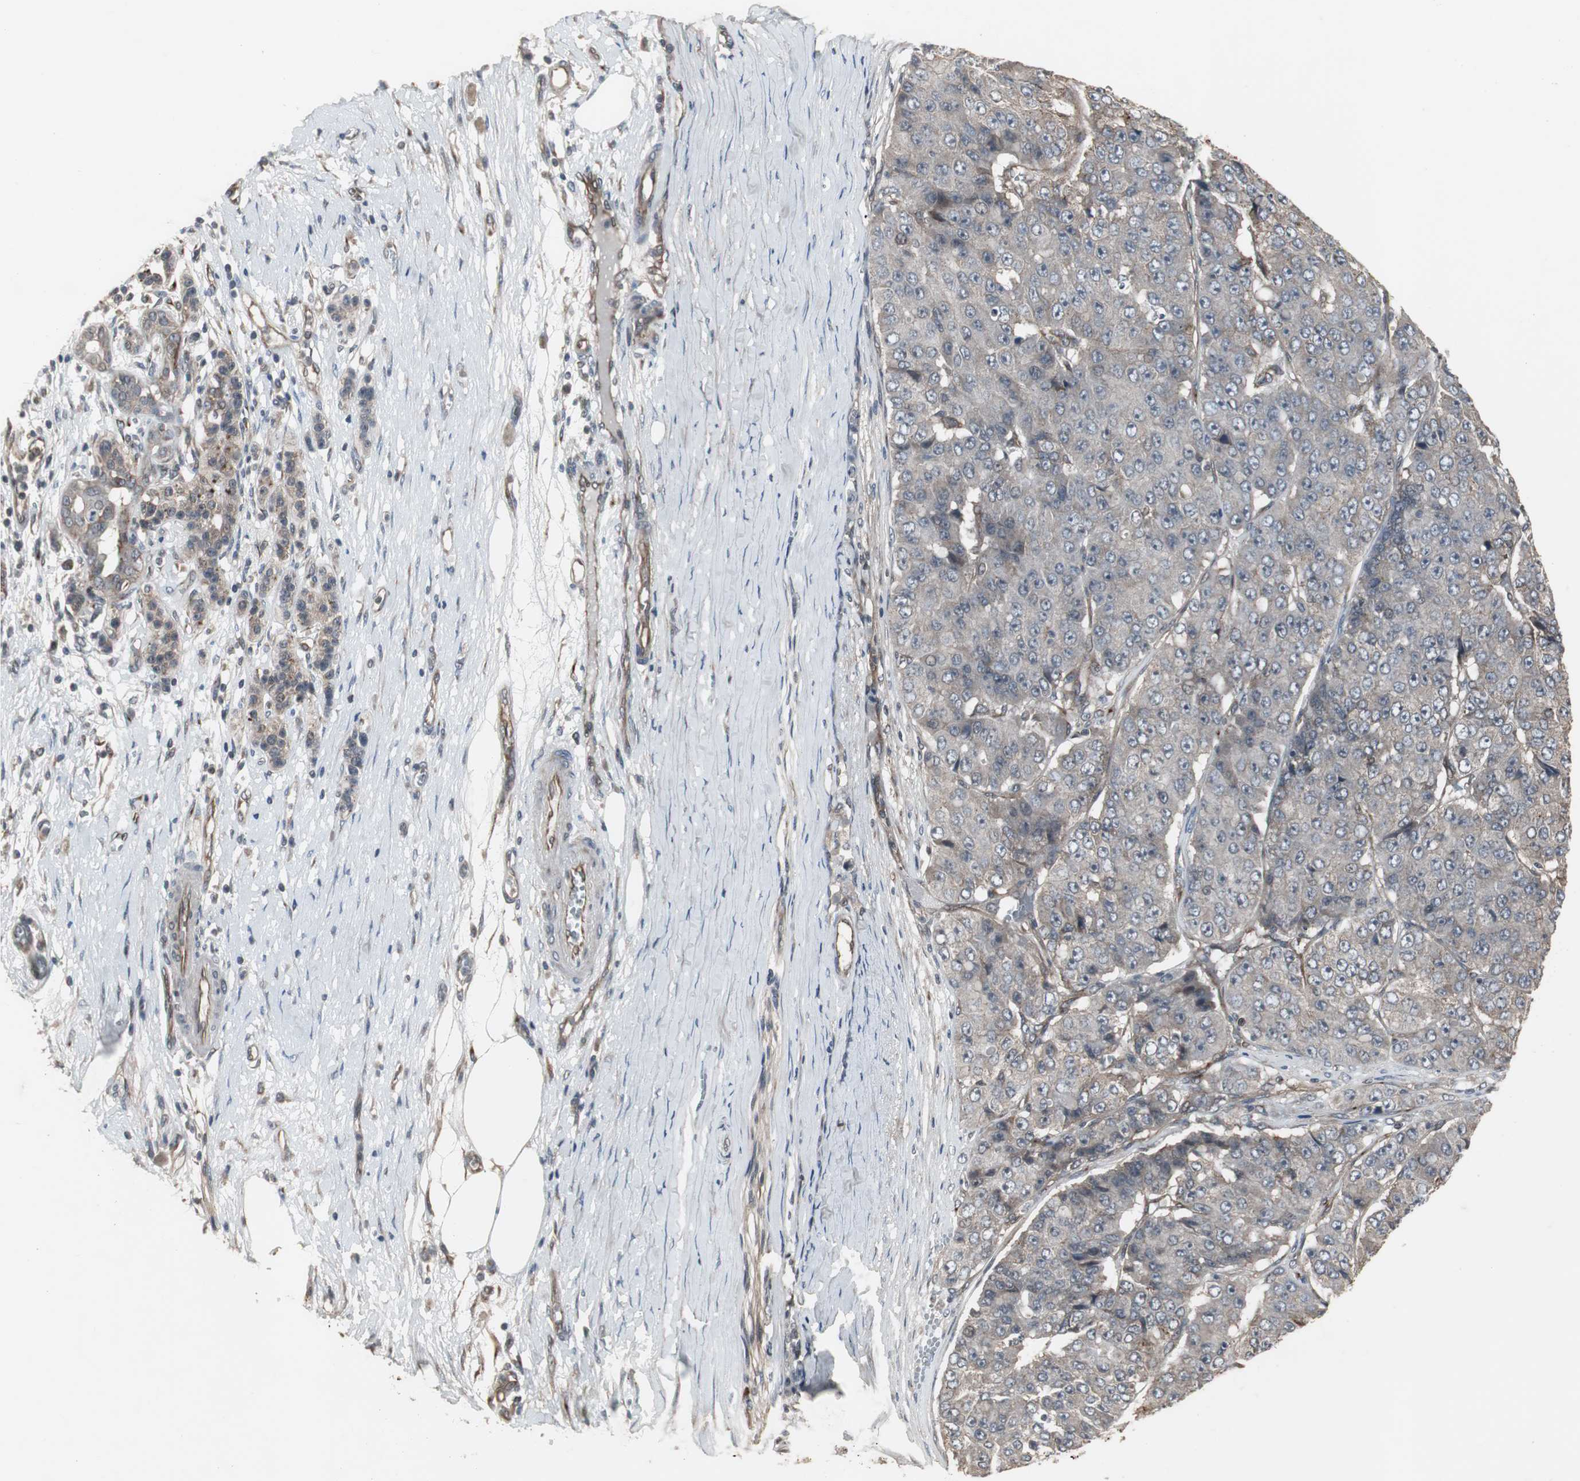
{"staining": {"intensity": "weak", "quantity": ">75%", "location": "cytoplasmic/membranous"}, "tissue": "pancreatic cancer", "cell_type": "Tumor cells", "image_type": "cancer", "snomed": [{"axis": "morphology", "description": "Adenocarcinoma, NOS"}, {"axis": "topography", "description": "Pancreas"}], "caption": "IHC of human adenocarcinoma (pancreatic) exhibits low levels of weak cytoplasmic/membranous positivity in about >75% of tumor cells.", "gene": "ATP2B2", "patient": {"sex": "male", "age": 50}}